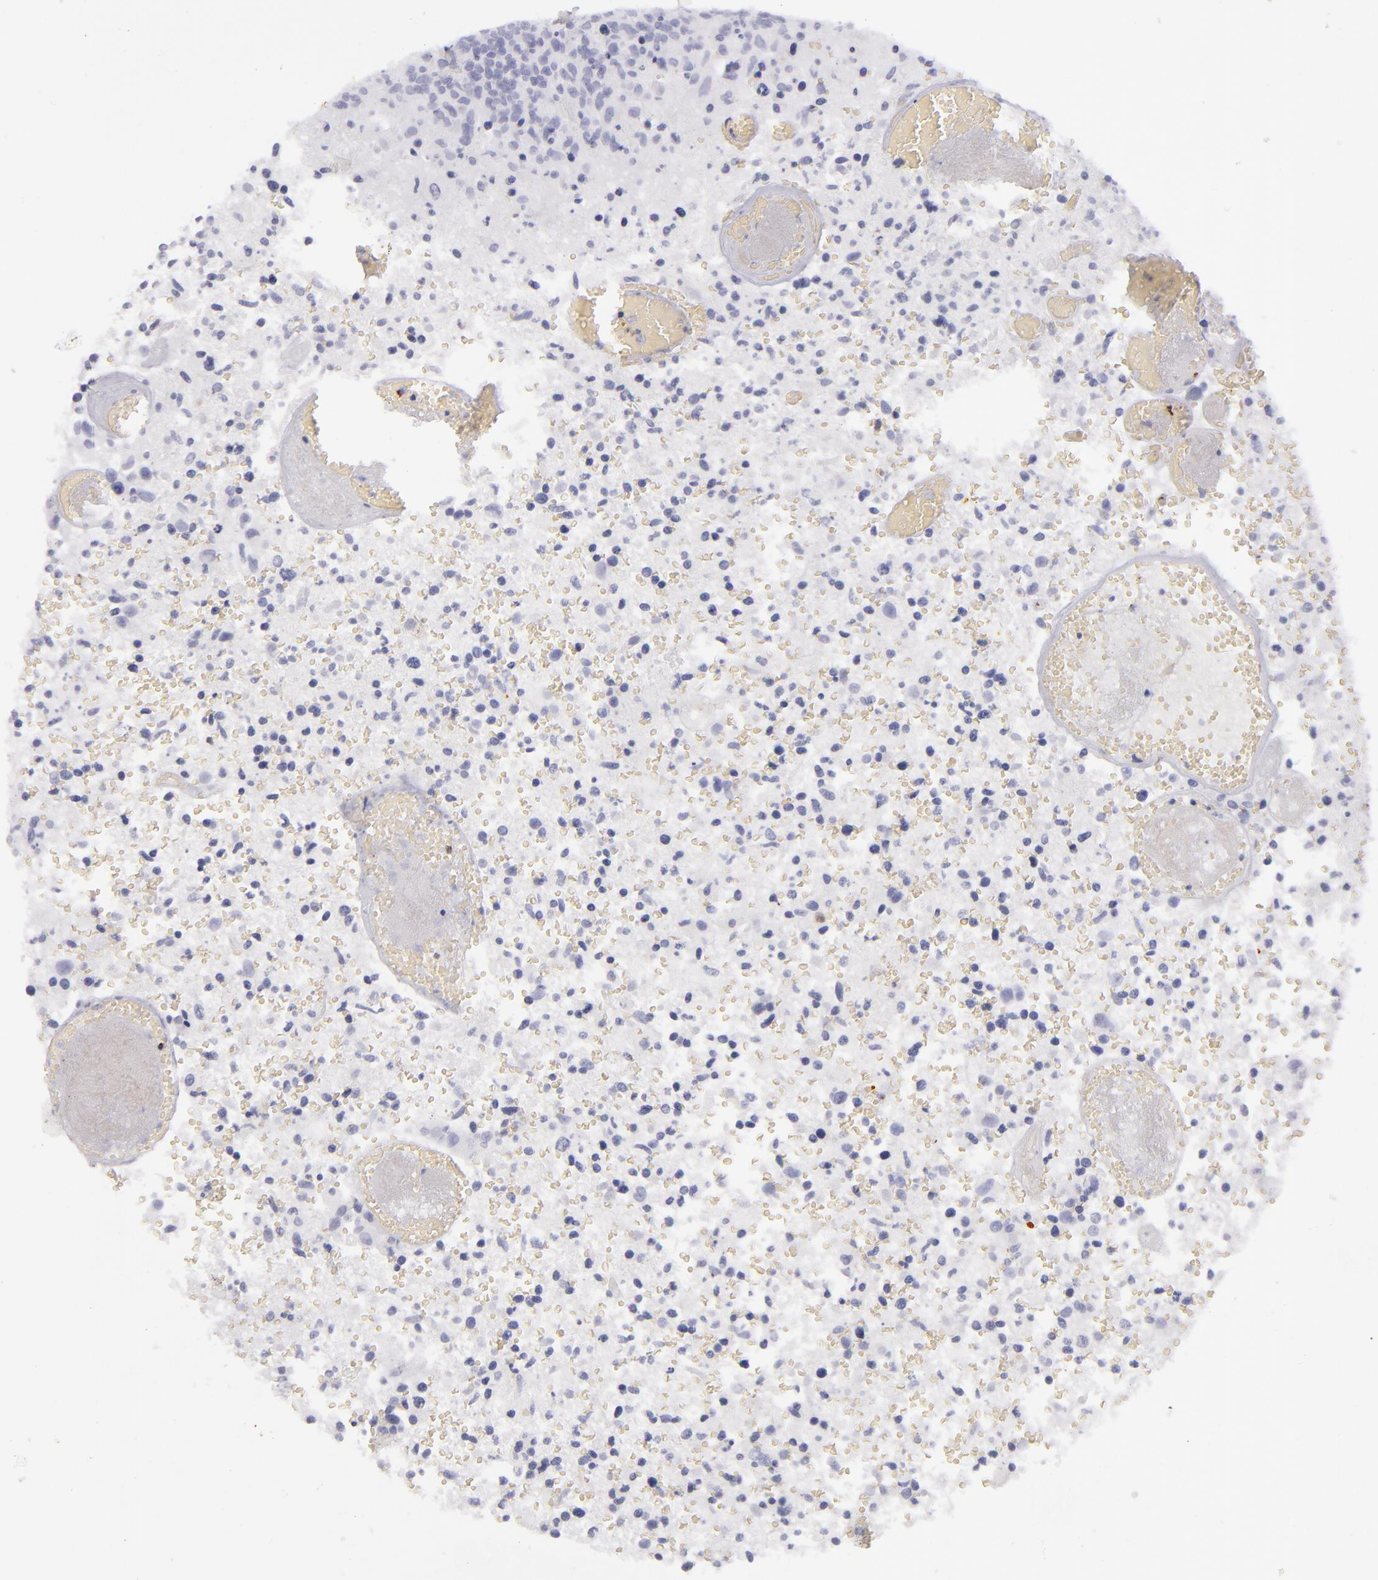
{"staining": {"intensity": "negative", "quantity": "none", "location": "none"}, "tissue": "glioma", "cell_type": "Tumor cells", "image_type": "cancer", "snomed": [{"axis": "morphology", "description": "Glioma, malignant, High grade"}, {"axis": "topography", "description": "Brain"}], "caption": "Immunohistochemistry of glioma reveals no staining in tumor cells.", "gene": "CD27", "patient": {"sex": "male", "age": 72}}